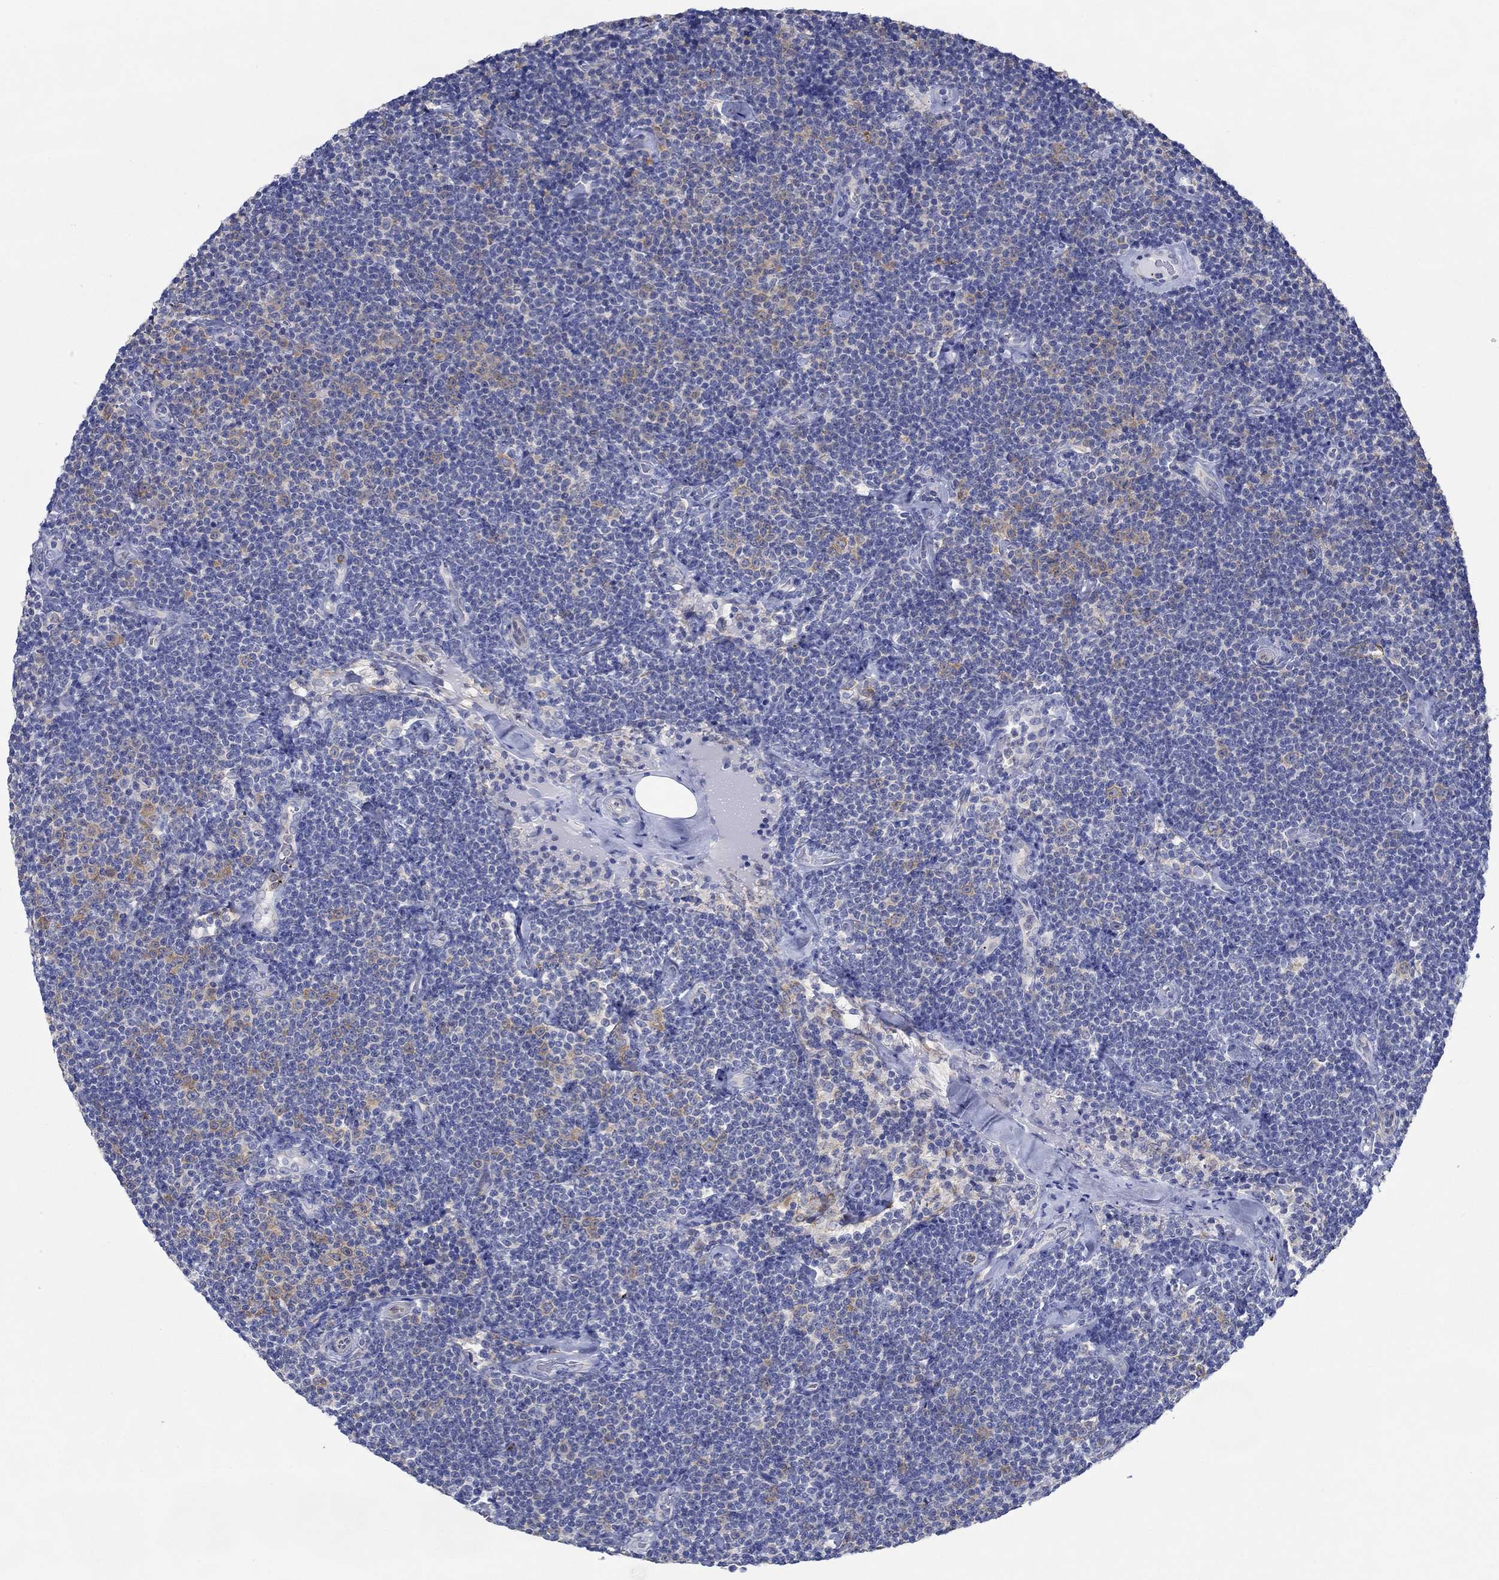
{"staining": {"intensity": "negative", "quantity": "none", "location": "none"}, "tissue": "lymphoma", "cell_type": "Tumor cells", "image_type": "cancer", "snomed": [{"axis": "morphology", "description": "Malignant lymphoma, non-Hodgkin's type, Low grade"}, {"axis": "topography", "description": "Lymph node"}], "caption": "An IHC image of malignant lymphoma, non-Hodgkin's type (low-grade) is shown. There is no staining in tumor cells of malignant lymphoma, non-Hodgkin's type (low-grade).", "gene": "SLC27A3", "patient": {"sex": "male", "age": 81}}